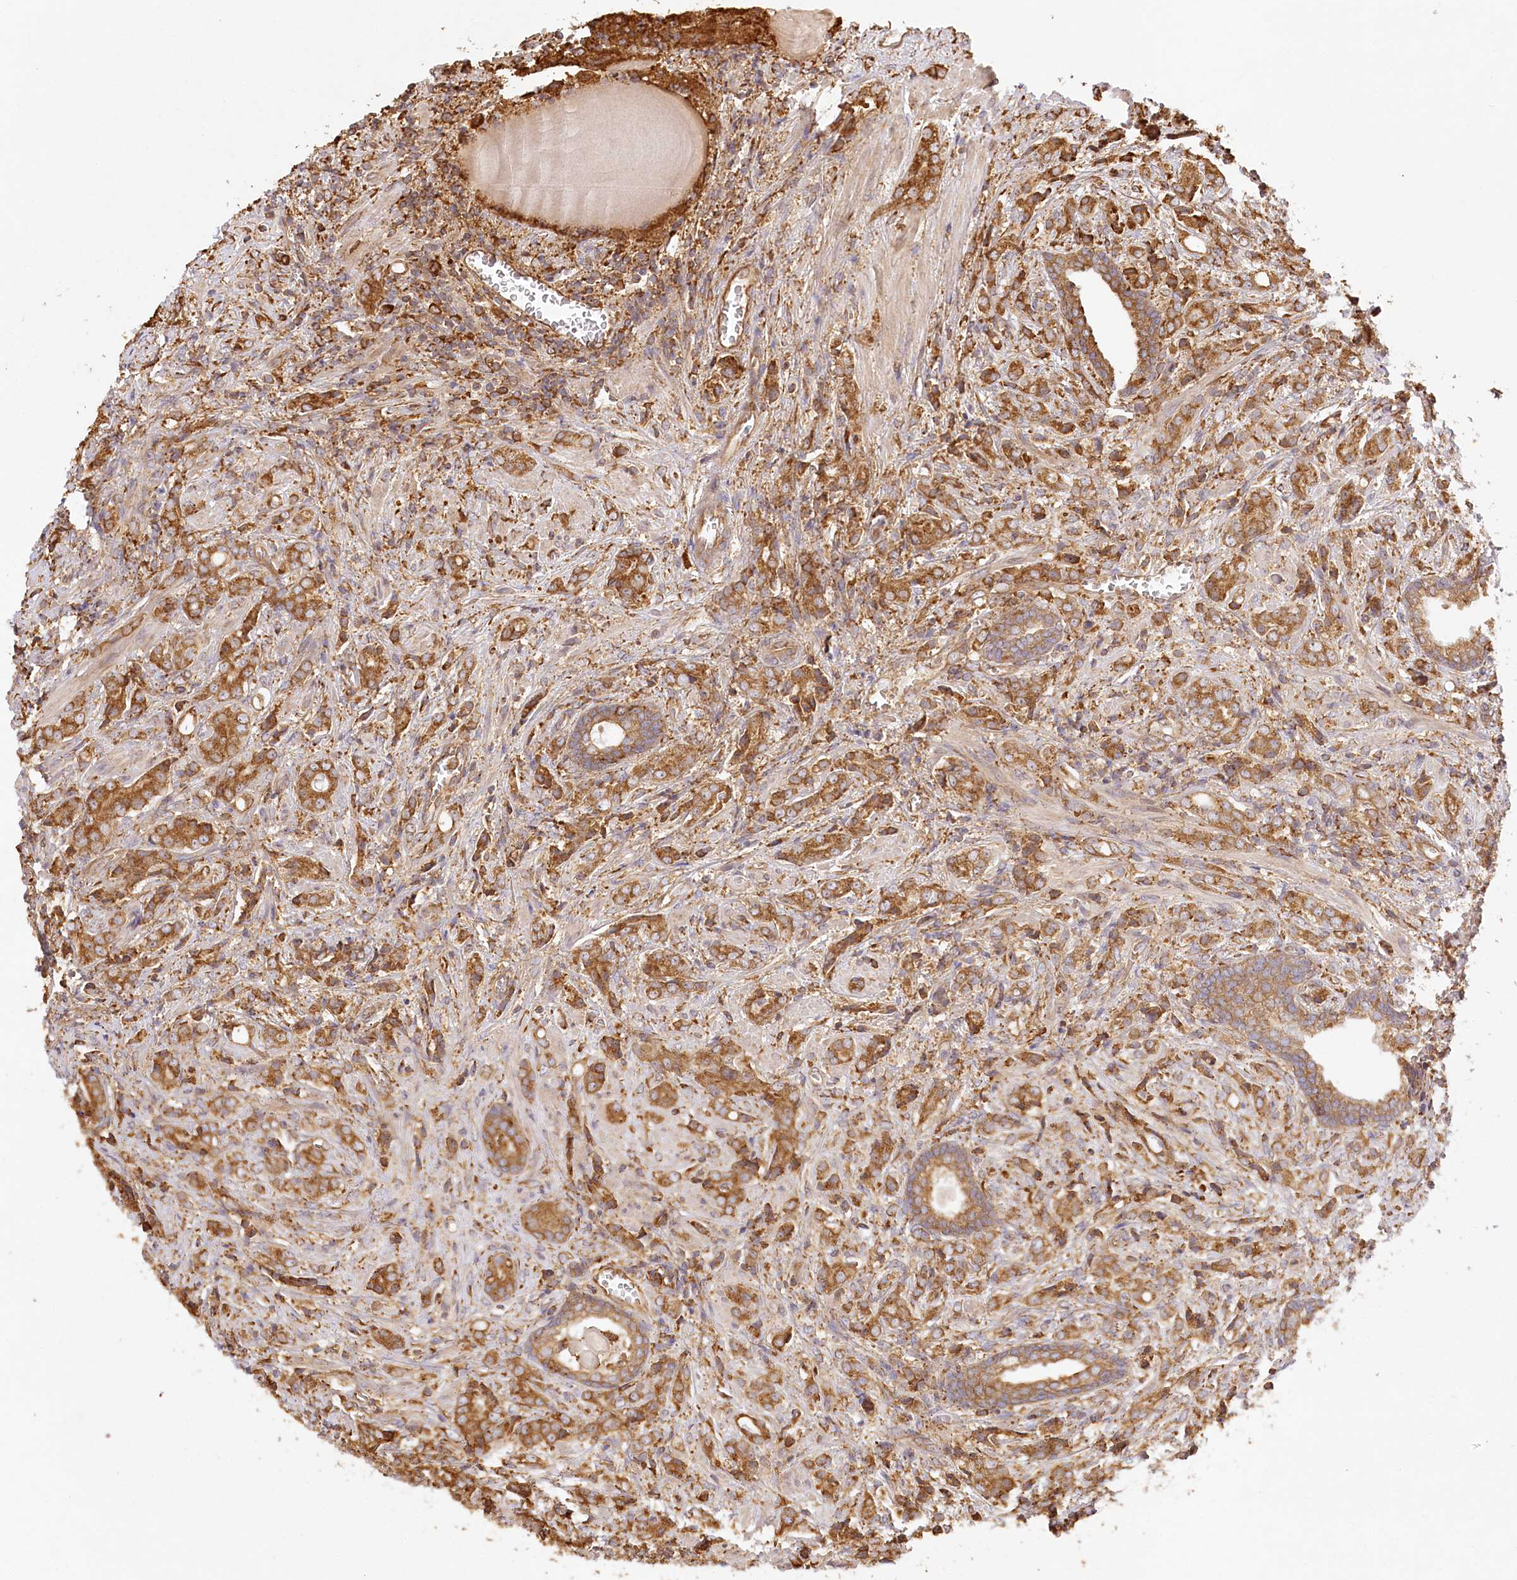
{"staining": {"intensity": "moderate", "quantity": ">75%", "location": "cytoplasmic/membranous"}, "tissue": "prostate cancer", "cell_type": "Tumor cells", "image_type": "cancer", "snomed": [{"axis": "morphology", "description": "Adenocarcinoma, High grade"}, {"axis": "topography", "description": "Prostate"}], "caption": "Immunohistochemical staining of adenocarcinoma (high-grade) (prostate) demonstrates medium levels of moderate cytoplasmic/membranous protein positivity in approximately >75% of tumor cells.", "gene": "ACAP2", "patient": {"sex": "male", "age": 57}}